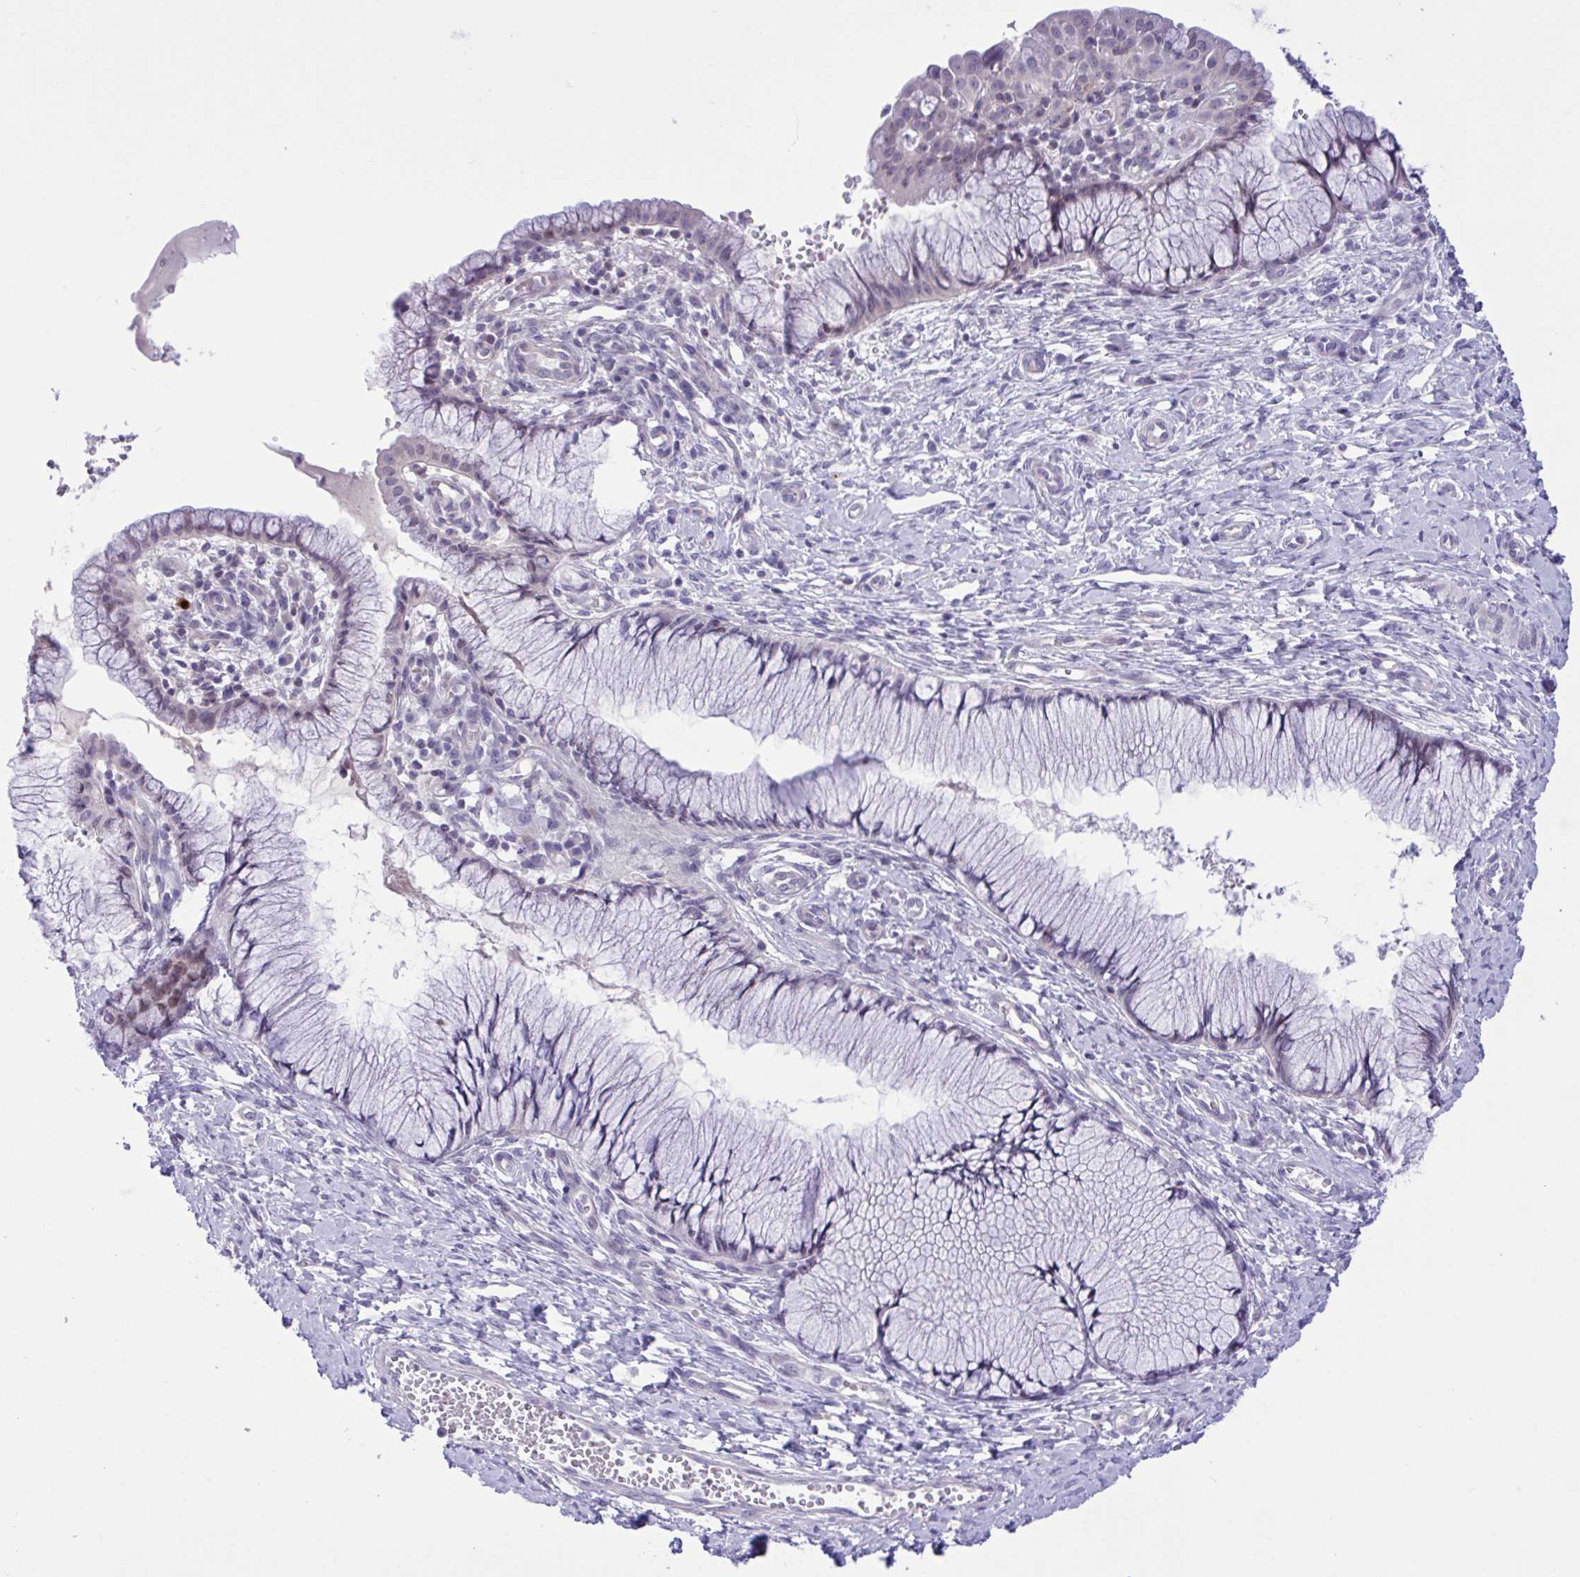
{"staining": {"intensity": "weak", "quantity": "<25%", "location": "cytoplasmic/membranous"}, "tissue": "cervix", "cell_type": "Glandular cells", "image_type": "normal", "snomed": [{"axis": "morphology", "description": "Normal tissue, NOS"}, {"axis": "topography", "description": "Cervix"}], "caption": "A micrograph of human cervix is negative for staining in glandular cells. (Brightfield microscopy of DAB IHC at high magnification).", "gene": "WDR97", "patient": {"sex": "female", "age": 37}}